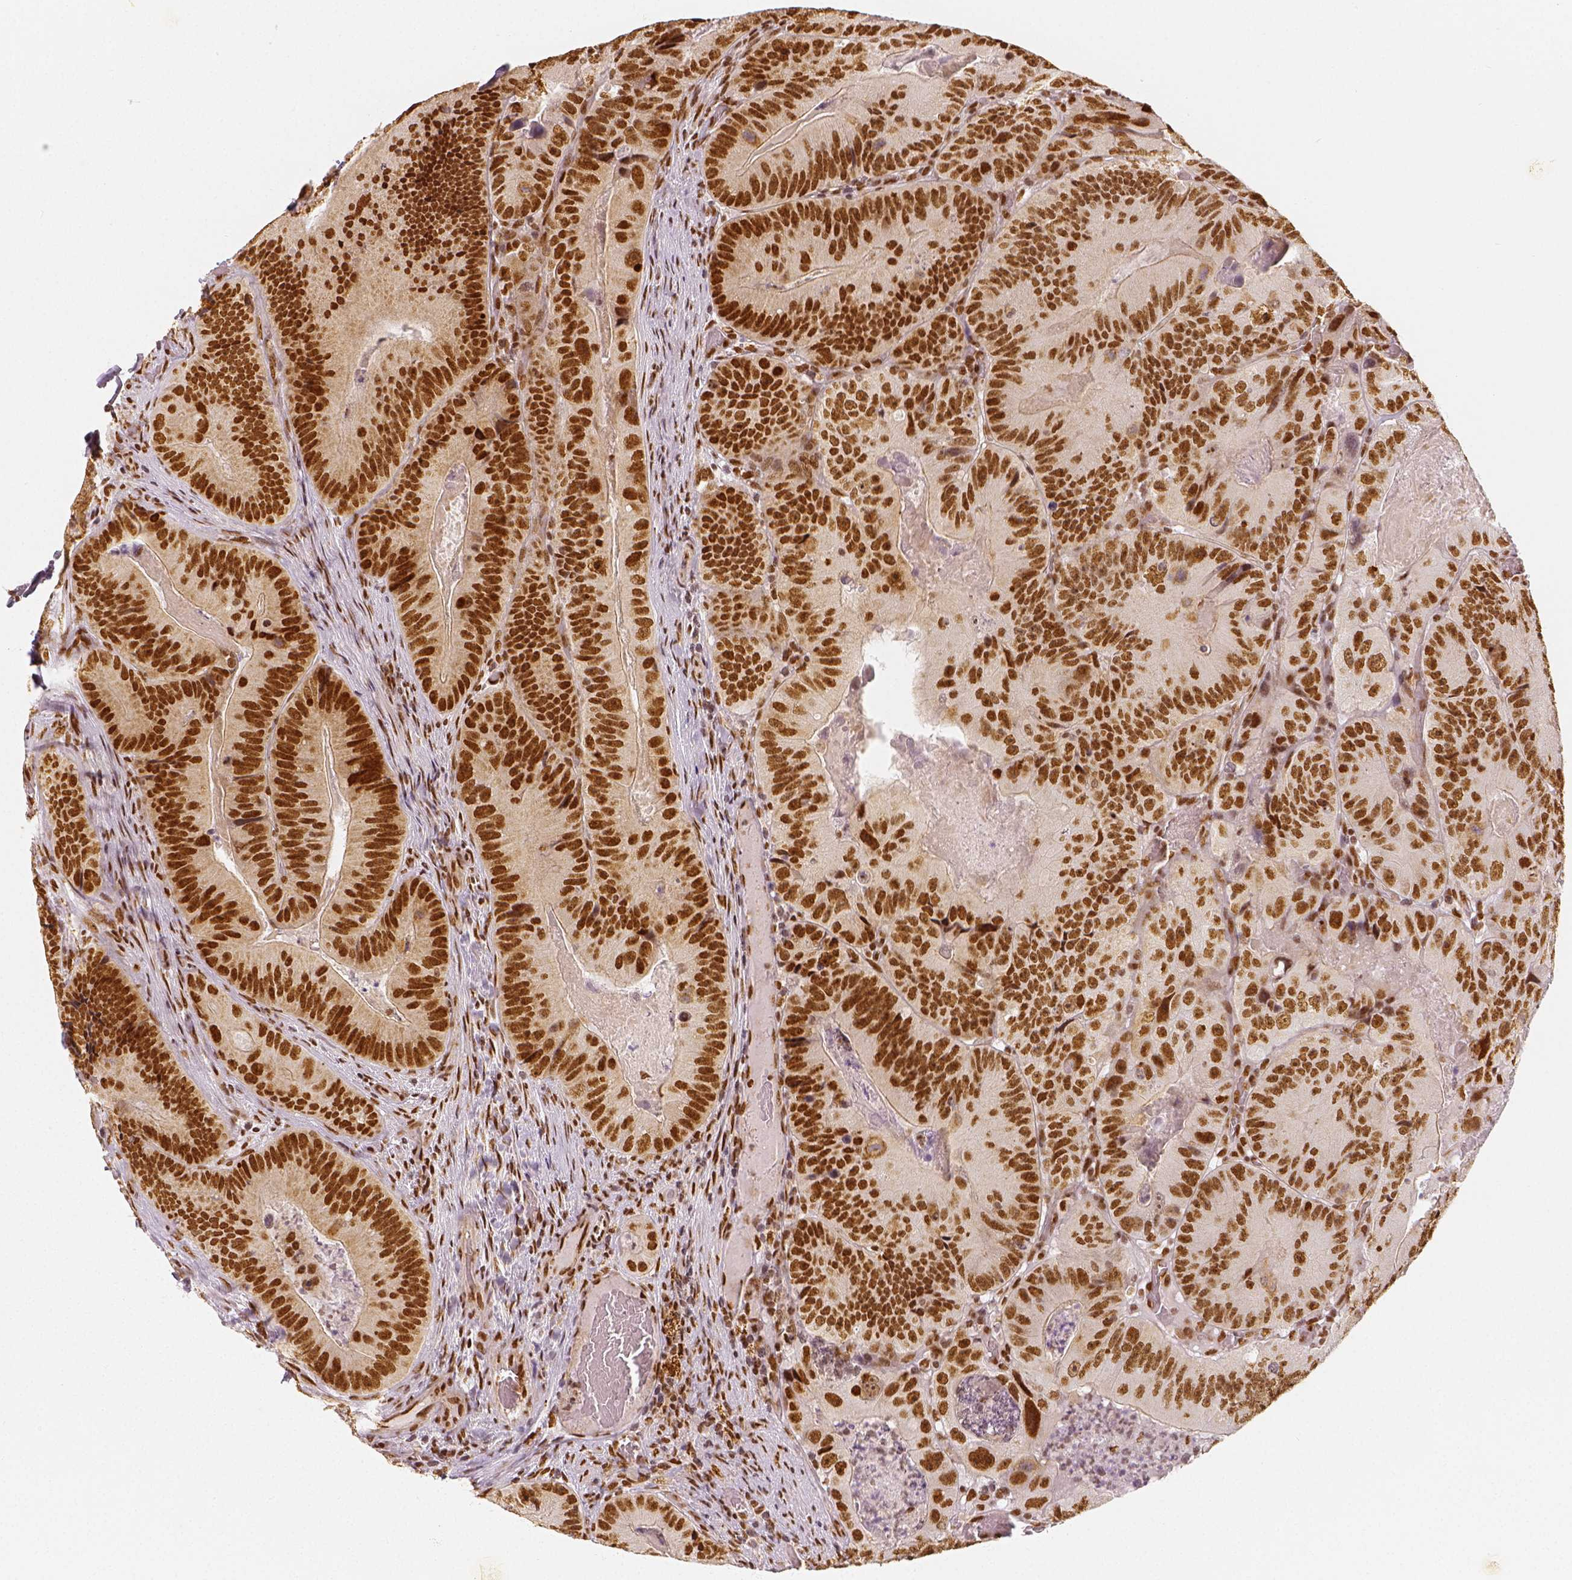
{"staining": {"intensity": "strong", "quantity": ">75%", "location": "nuclear"}, "tissue": "colorectal cancer", "cell_type": "Tumor cells", "image_type": "cancer", "snomed": [{"axis": "morphology", "description": "Adenocarcinoma, NOS"}, {"axis": "topography", "description": "Colon"}], "caption": "The histopathology image shows immunohistochemical staining of colorectal adenocarcinoma. There is strong nuclear staining is appreciated in about >75% of tumor cells. (IHC, brightfield microscopy, high magnification).", "gene": "KDM5B", "patient": {"sex": "female", "age": 86}}